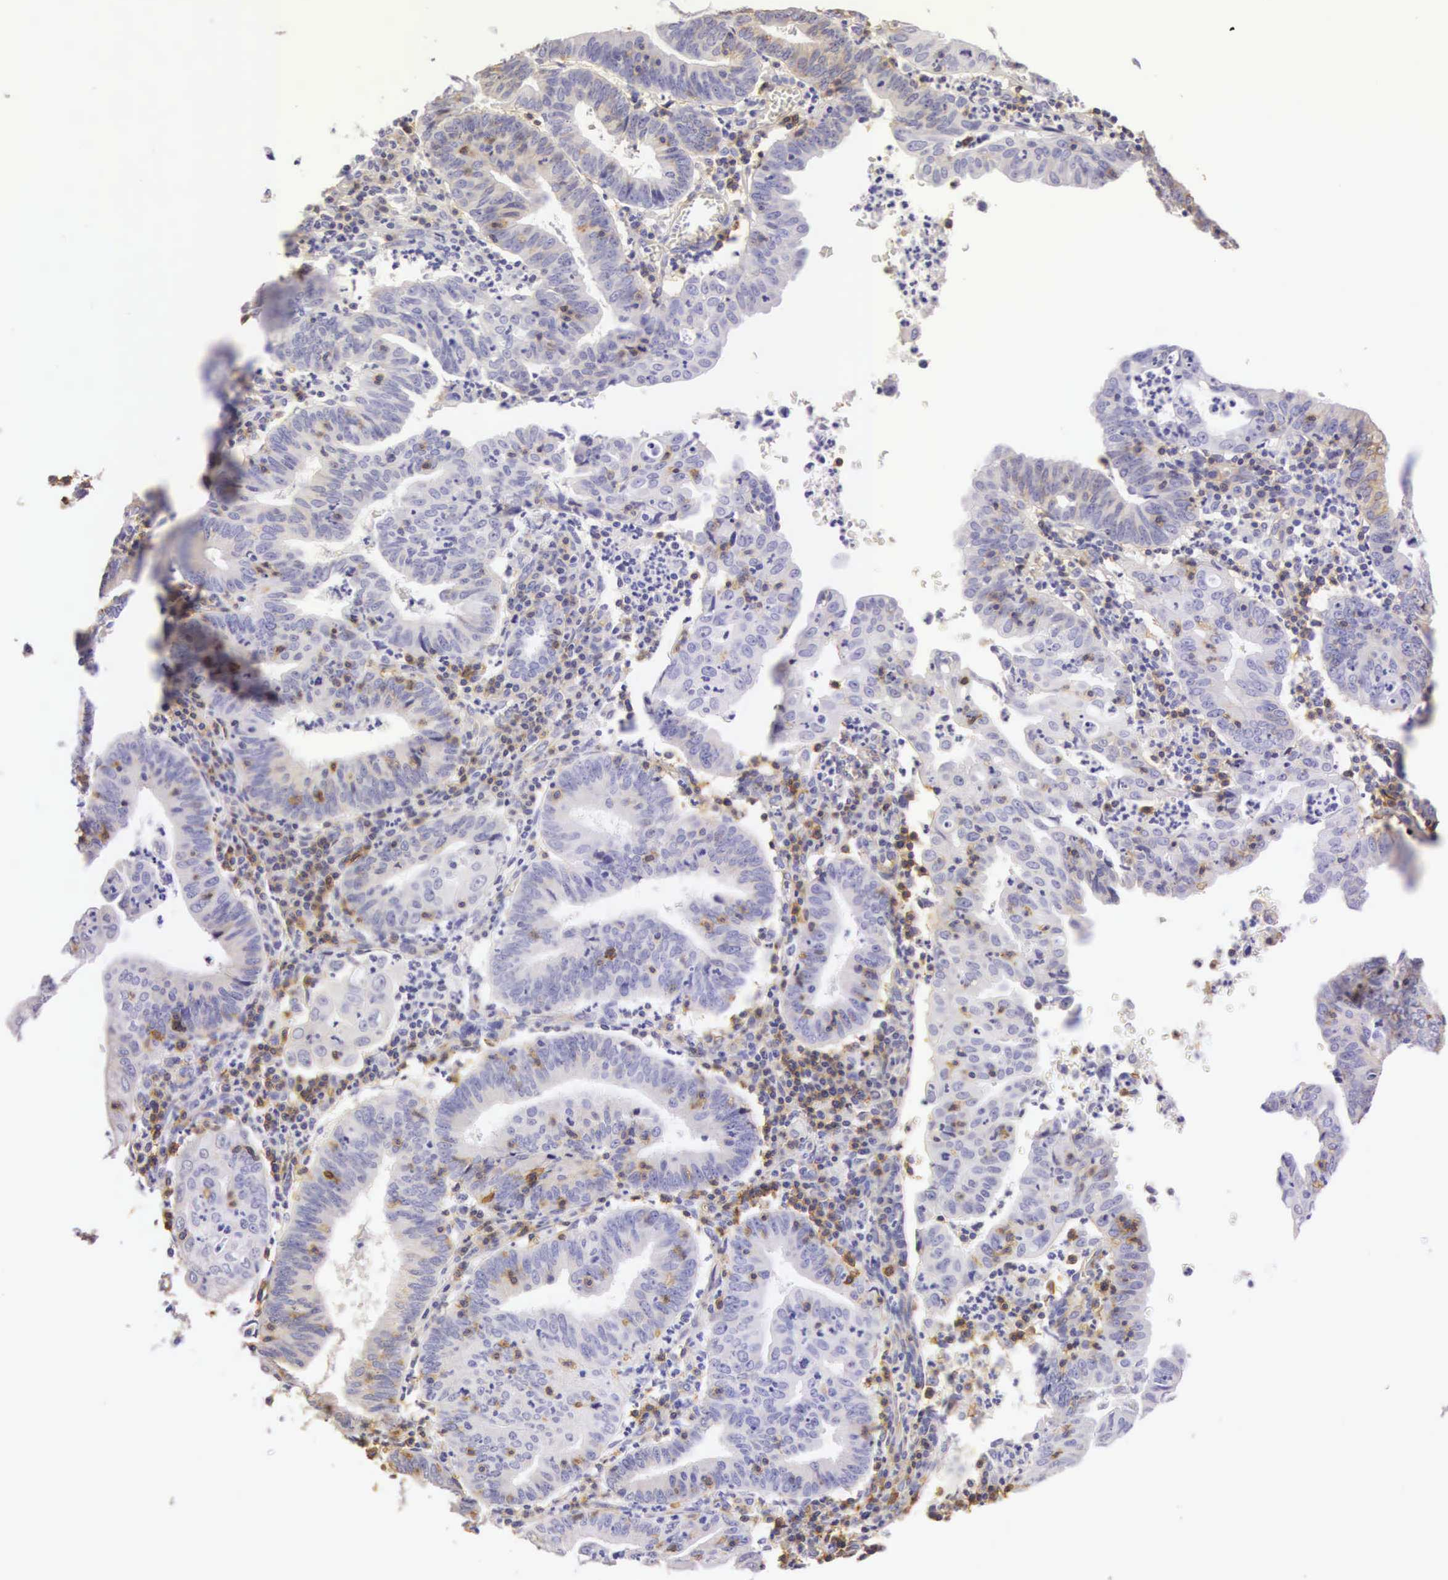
{"staining": {"intensity": "weak", "quantity": "<25%", "location": "cytoplasmic/membranous"}, "tissue": "endometrial cancer", "cell_type": "Tumor cells", "image_type": "cancer", "snomed": [{"axis": "morphology", "description": "Adenocarcinoma, NOS"}, {"axis": "topography", "description": "Endometrium"}], "caption": "Endometrial adenocarcinoma was stained to show a protein in brown. There is no significant positivity in tumor cells. Brightfield microscopy of IHC stained with DAB (brown) and hematoxylin (blue), captured at high magnification.", "gene": "CD99", "patient": {"sex": "female", "age": 60}}